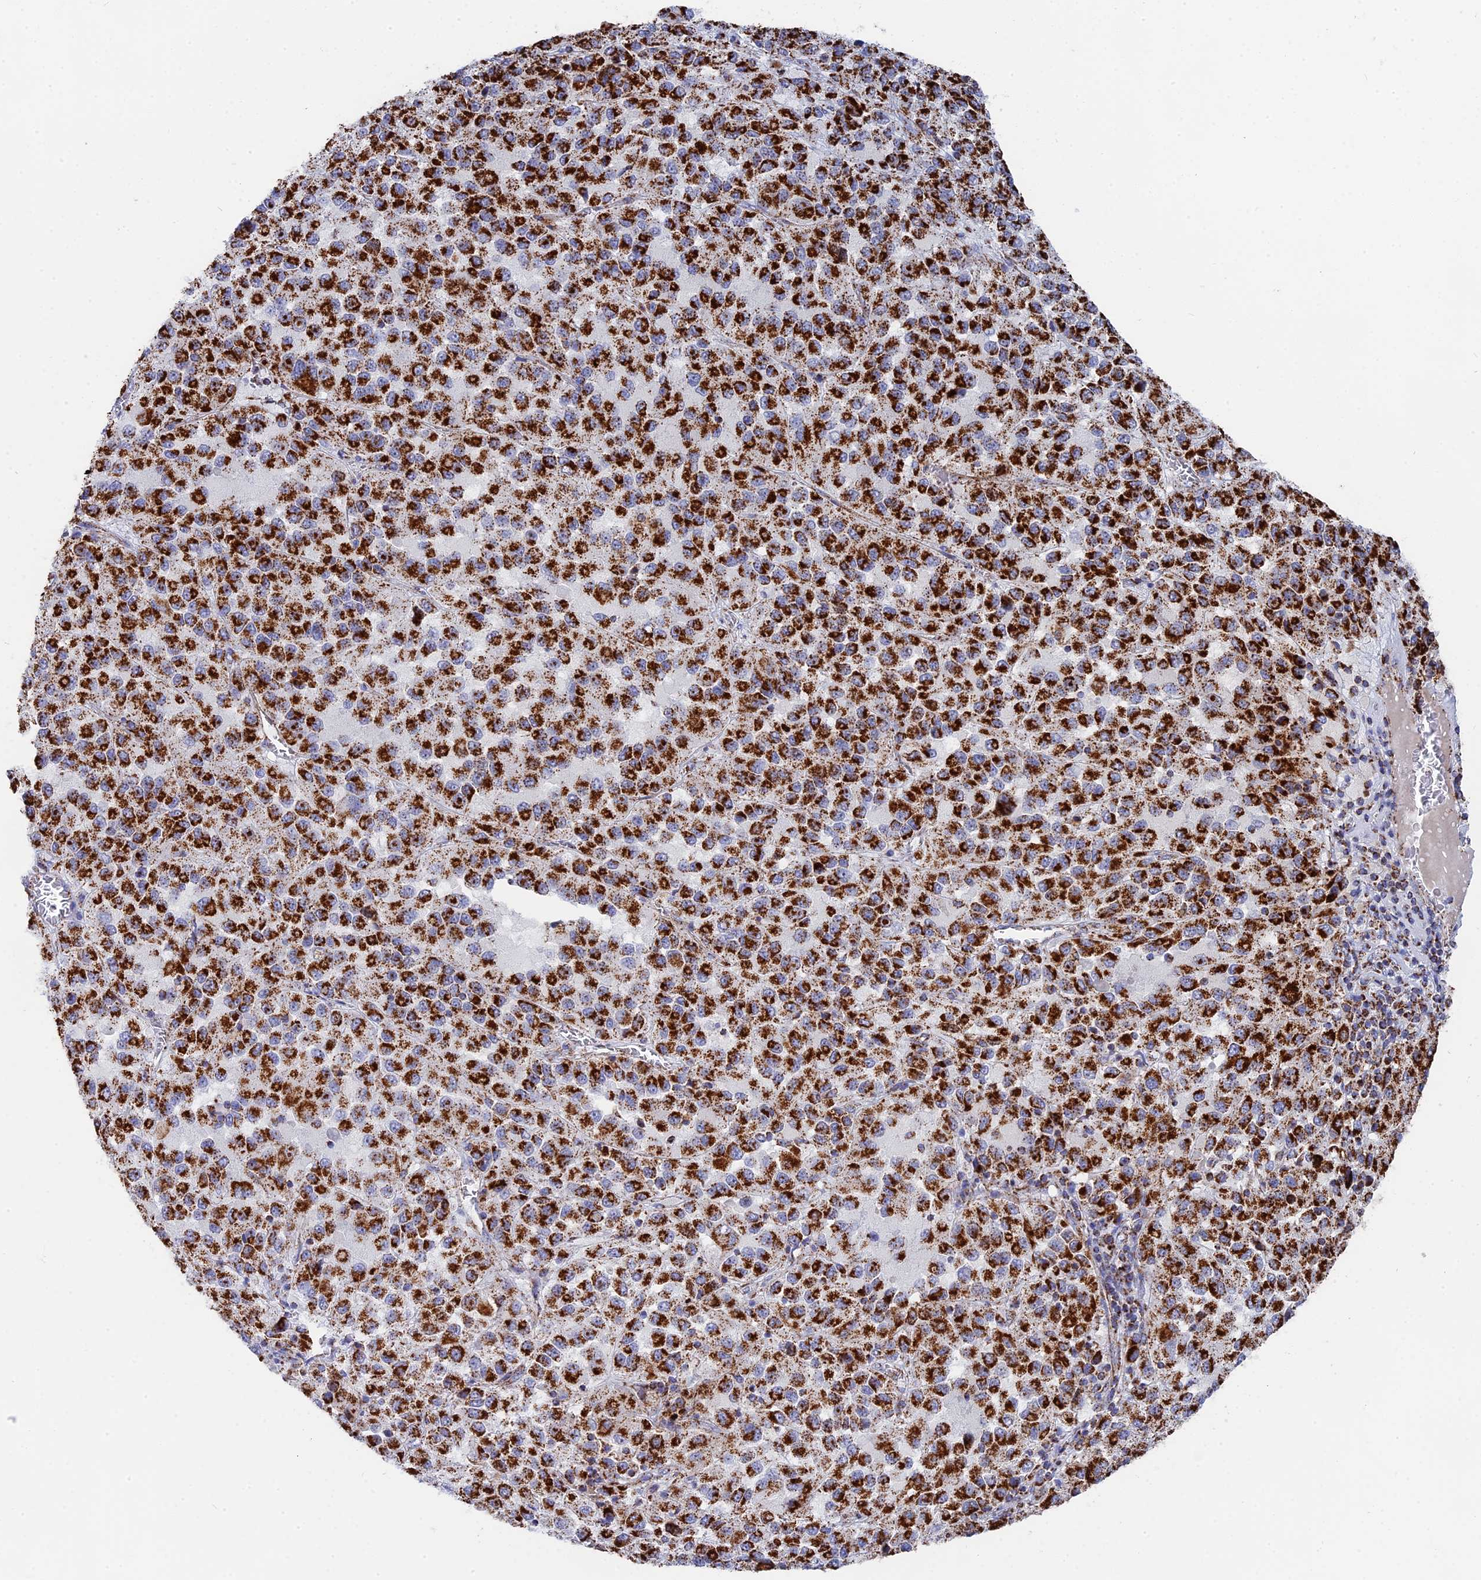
{"staining": {"intensity": "strong", "quantity": ">75%", "location": "cytoplasmic/membranous"}, "tissue": "melanoma", "cell_type": "Tumor cells", "image_type": "cancer", "snomed": [{"axis": "morphology", "description": "Malignant melanoma, Metastatic site"}, {"axis": "topography", "description": "Lung"}], "caption": "This image demonstrates malignant melanoma (metastatic site) stained with immunohistochemistry to label a protein in brown. The cytoplasmic/membranous of tumor cells show strong positivity for the protein. Nuclei are counter-stained blue.", "gene": "NDUFA5", "patient": {"sex": "male", "age": 64}}